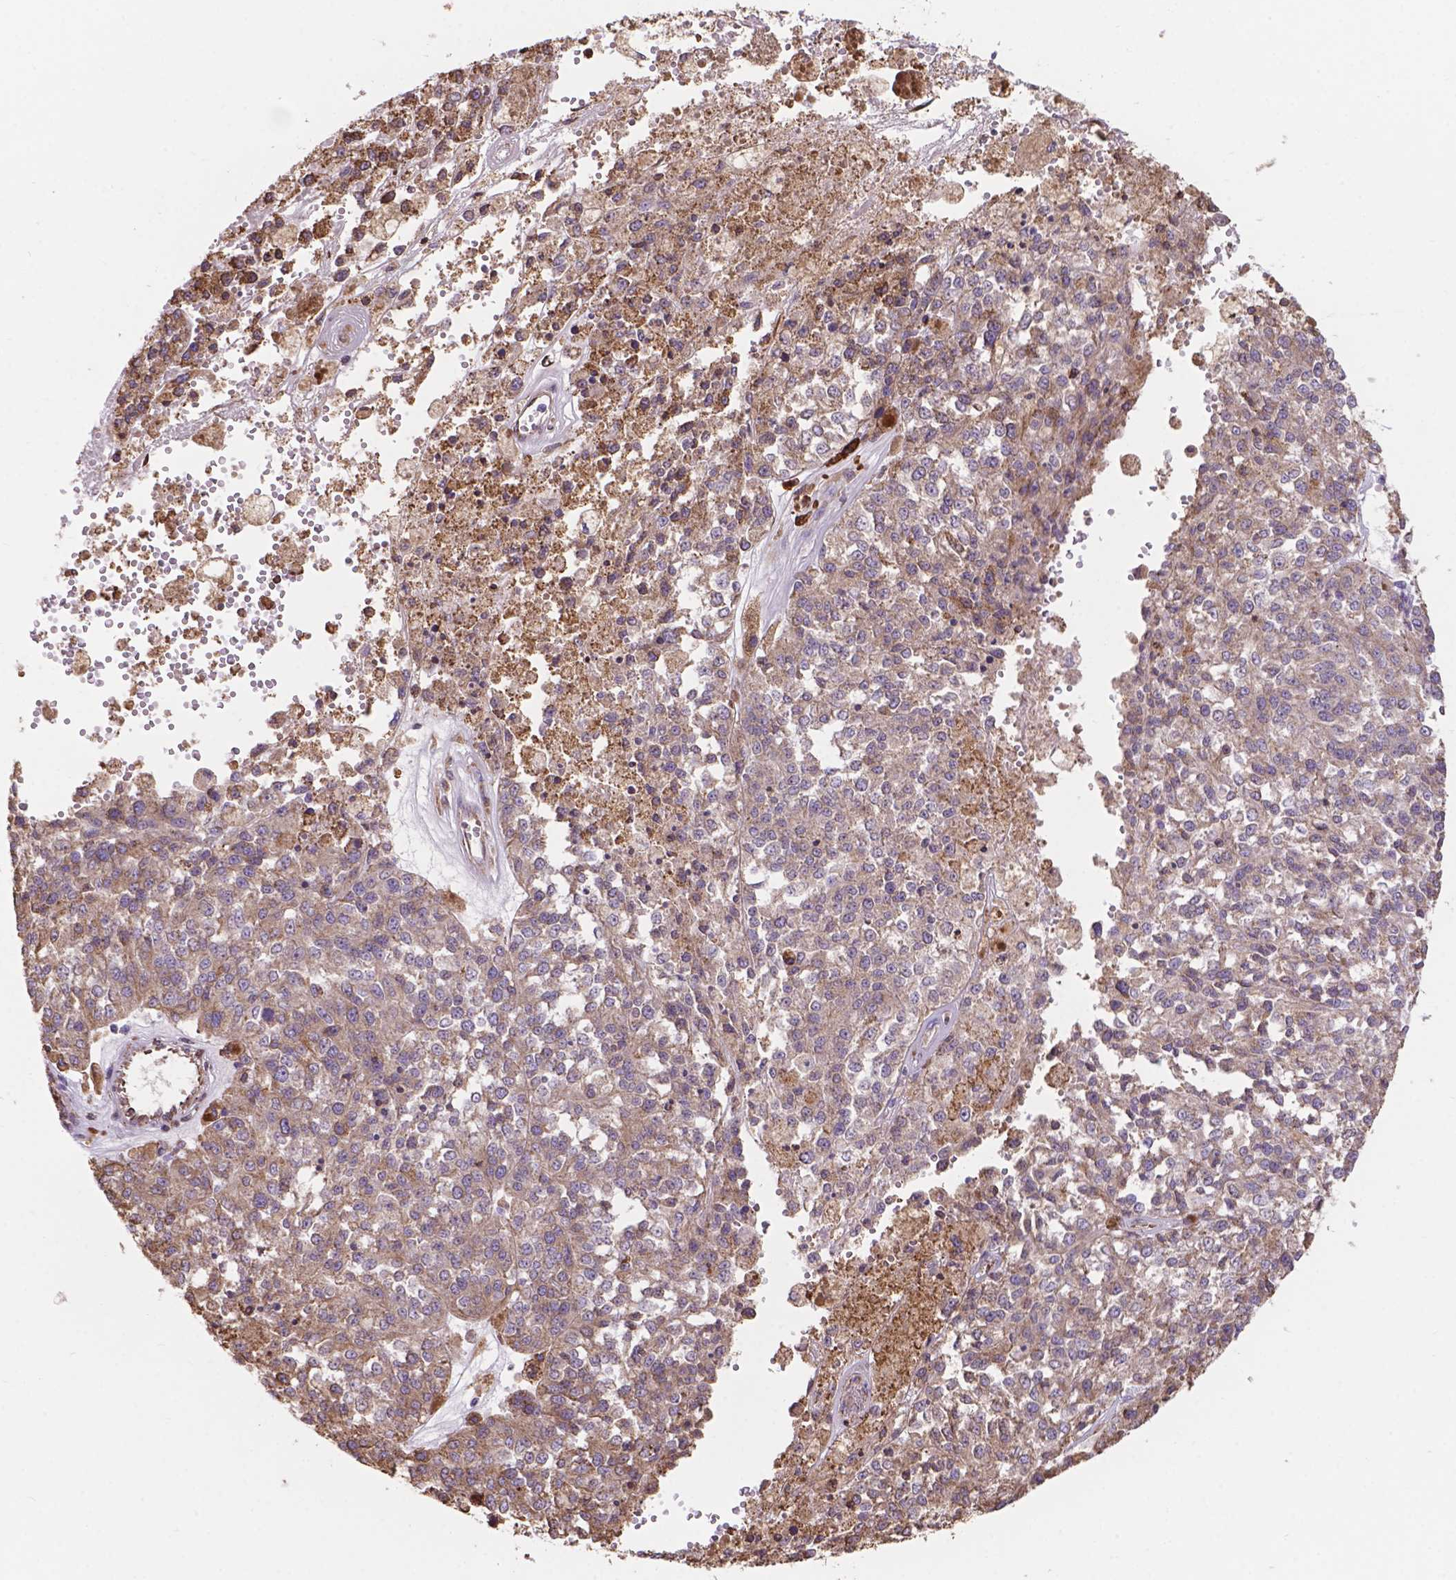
{"staining": {"intensity": "weak", "quantity": "25%-75%", "location": "cytoplasmic/membranous"}, "tissue": "melanoma", "cell_type": "Tumor cells", "image_type": "cancer", "snomed": [{"axis": "morphology", "description": "Malignant melanoma, Metastatic site"}, {"axis": "topography", "description": "Lymph node"}], "caption": "Immunohistochemistry micrograph of neoplastic tissue: human melanoma stained using immunohistochemistry (IHC) reveals low levels of weak protein expression localized specifically in the cytoplasmic/membranous of tumor cells, appearing as a cytoplasmic/membranous brown color.", "gene": "IPO11", "patient": {"sex": "female", "age": 64}}